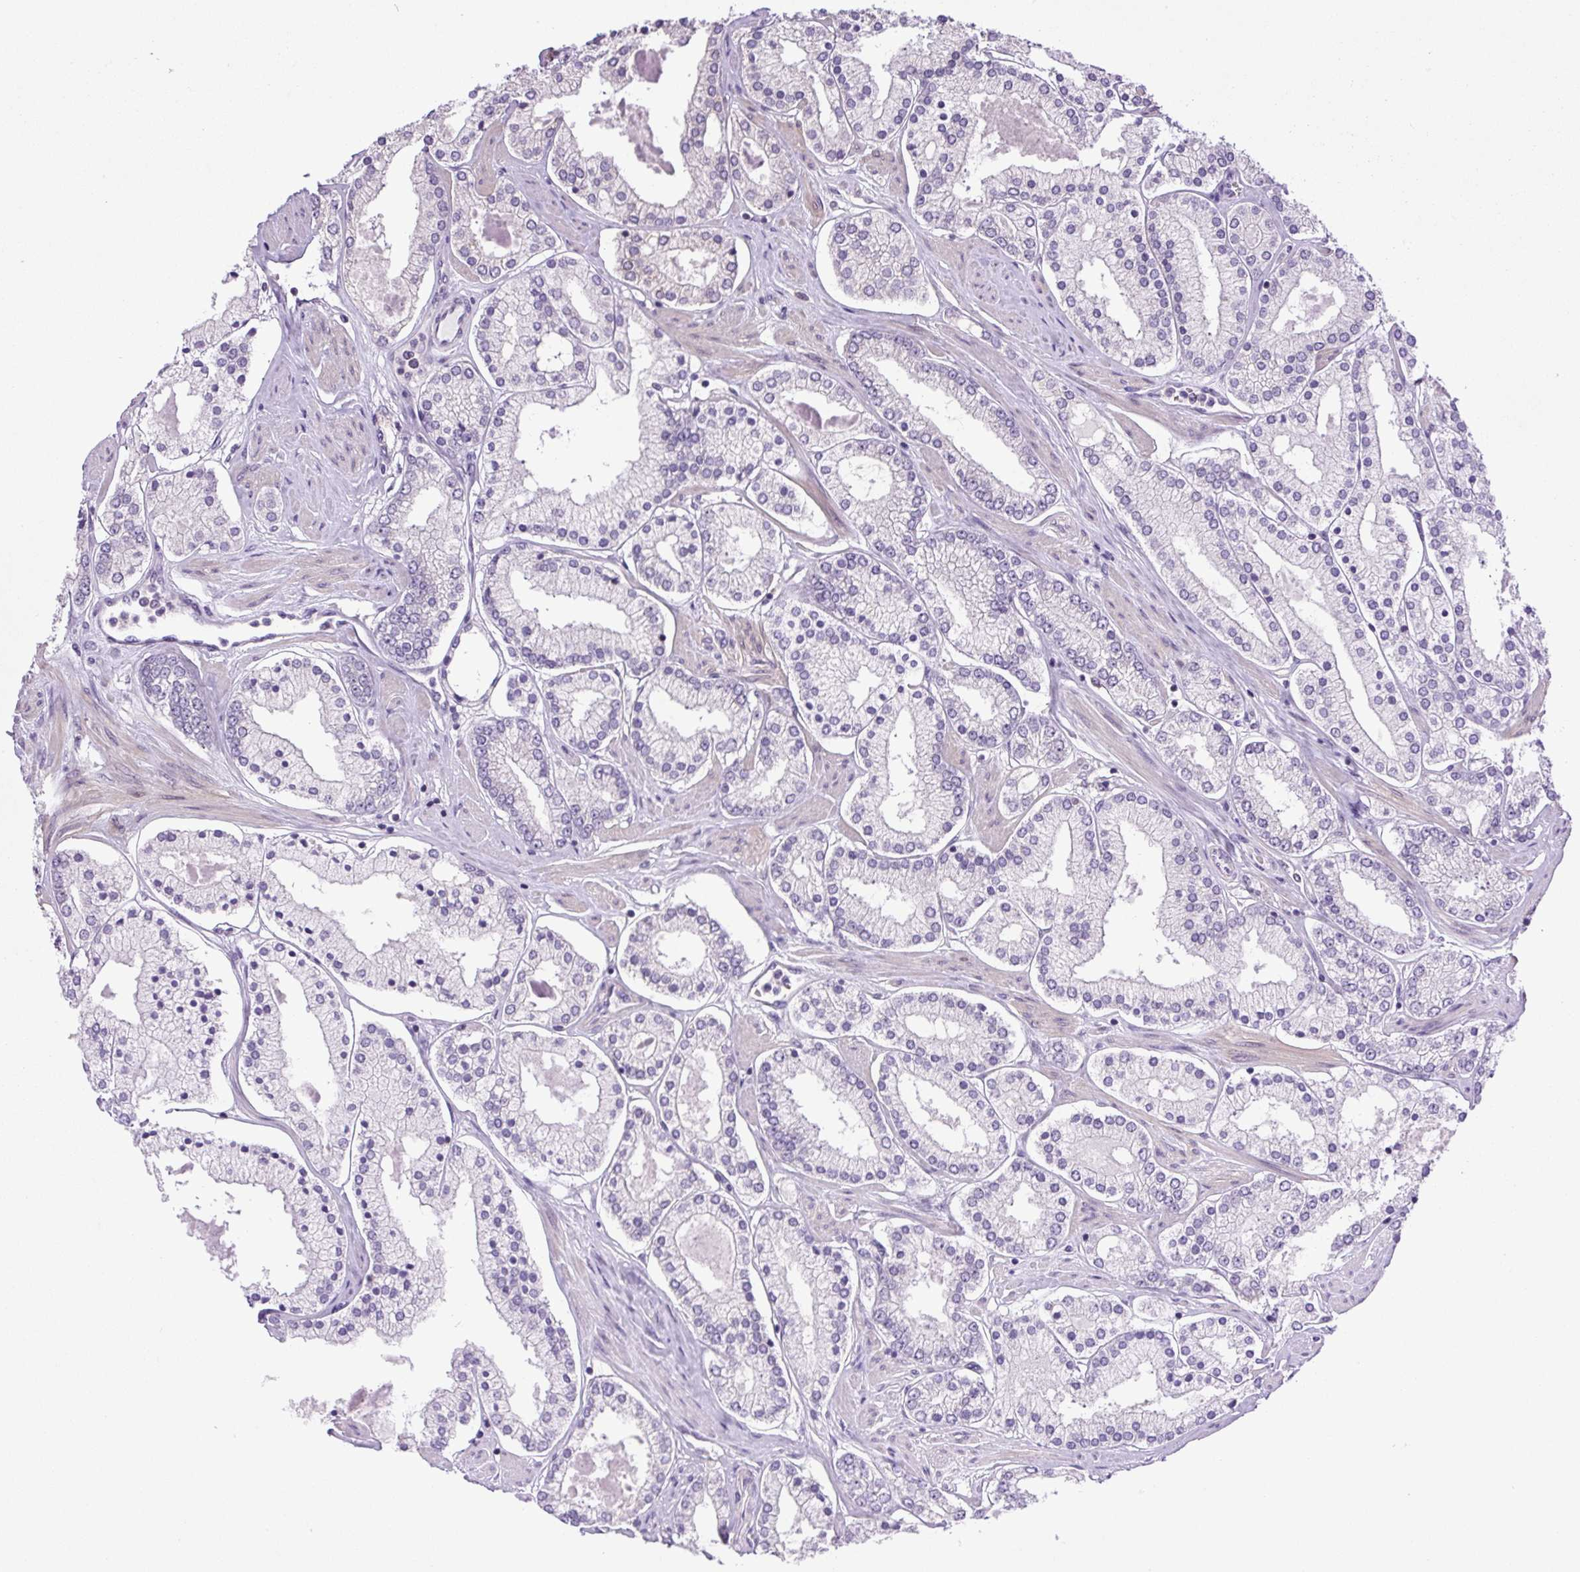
{"staining": {"intensity": "negative", "quantity": "none", "location": "none"}, "tissue": "prostate cancer", "cell_type": "Tumor cells", "image_type": "cancer", "snomed": [{"axis": "morphology", "description": "Adenocarcinoma, Low grade"}, {"axis": "topography", "description": "Prostate"}], "caption": "Prostate cancer (adenocarcinoma (low-grade)) was stained to show a protein in brown. There is no significant positivity in tumor cells.", "gene": "KPNA1", "patient": {"sex": "male", "age": 42}}